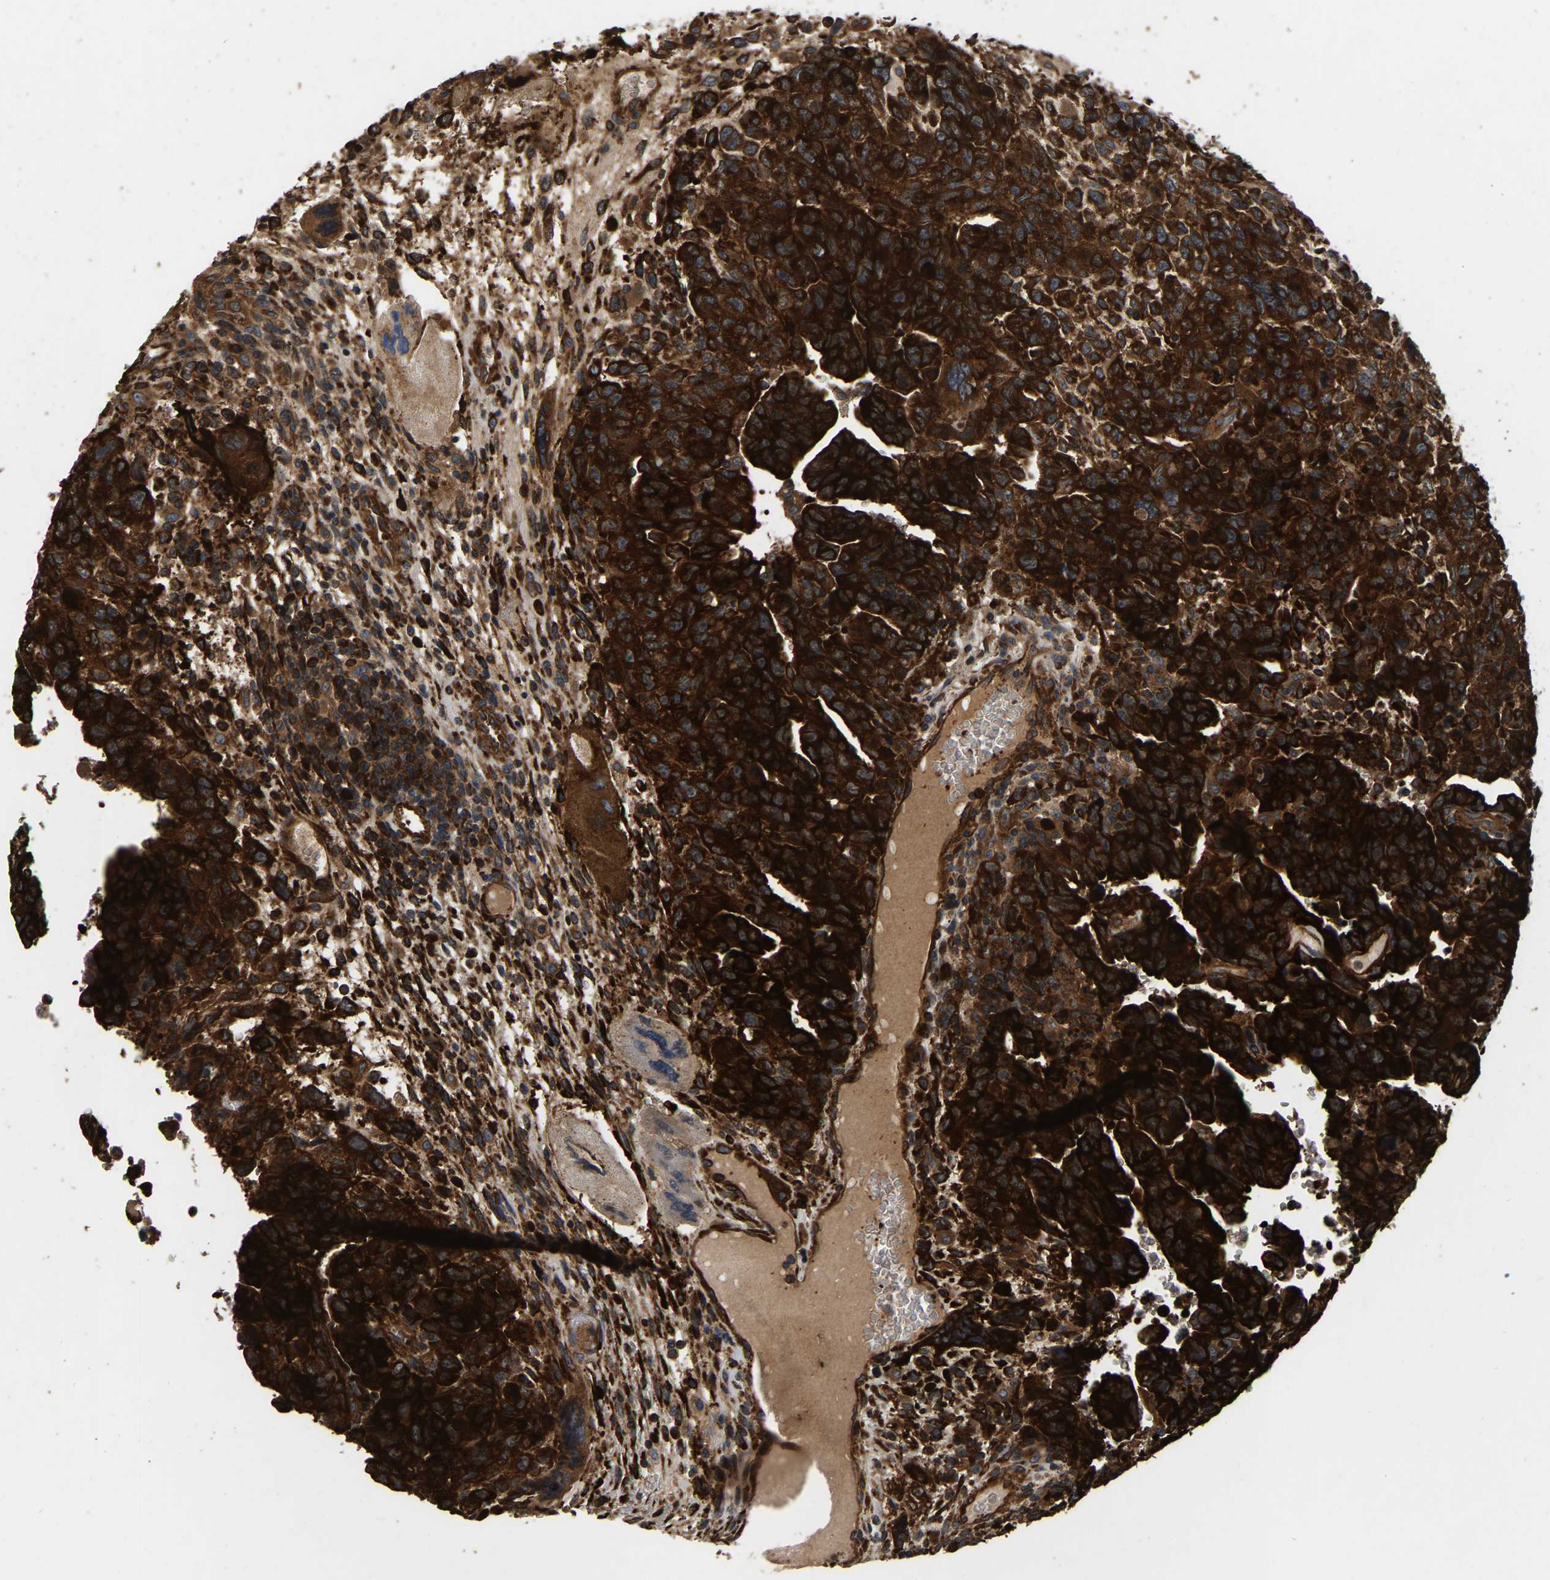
{"staining": {"intensity": "strong", "quantity": ">75%", "location": "cytoplasmic/membranous"}, "tissue": "testis cancer", "cell_type": "Tumor cells", "image_type": "cancer", "snomed": [{"axis": "morphology", "description": "Carcinoma, Embryonal, NOS"}, {"axis": "topography", "description": "Testis"}], "caption": "Tumor cells exhibit high levels of strong cytoplasmic/membranous expression in approximately >75% of cells in testis cancer.", "gene": "GARS1", "patient": {"sex": "male", "age": 28}}